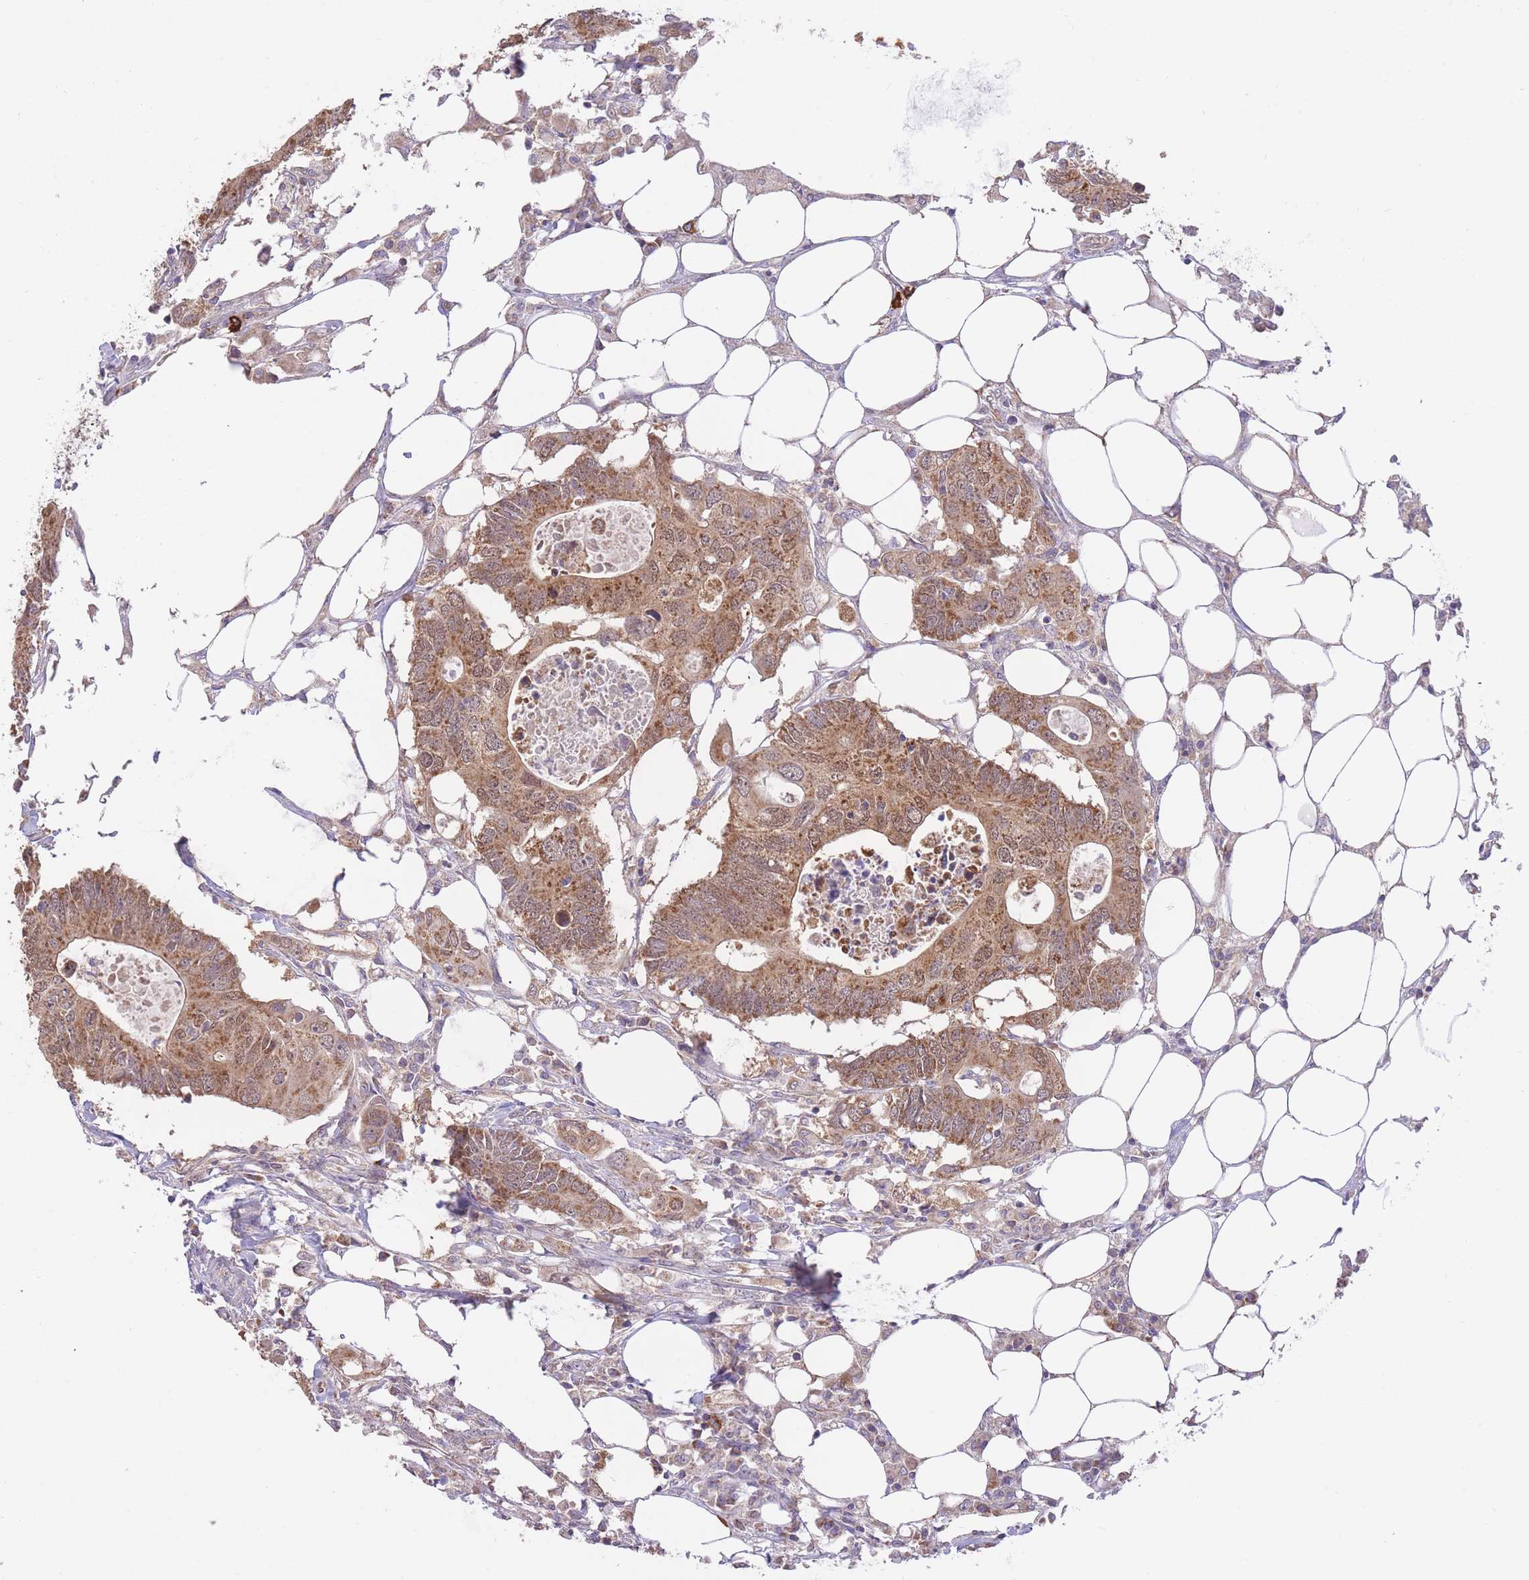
{"staining": {"intensity": "moderate", "quantity": ">75%", "location": "cytoplasmic/membranous"}, "tissue": "colorectal cancer", "cell_type": "Tumor cells", "image_type": "cancer", "snomed": [{"axis": "morphology", "description": "Adenocarcinoma, NOS"}, {"axis": "topography", "description": "Colon"}], "caption": "There is medium levels of moderate cytoplasmic/membranous staining in tumor cells of colorectal cancer, as demonstrated by immunohistochemical staining (brown color).", "gene": "PREP", "patient": {"sex": "male", "age": 71}}